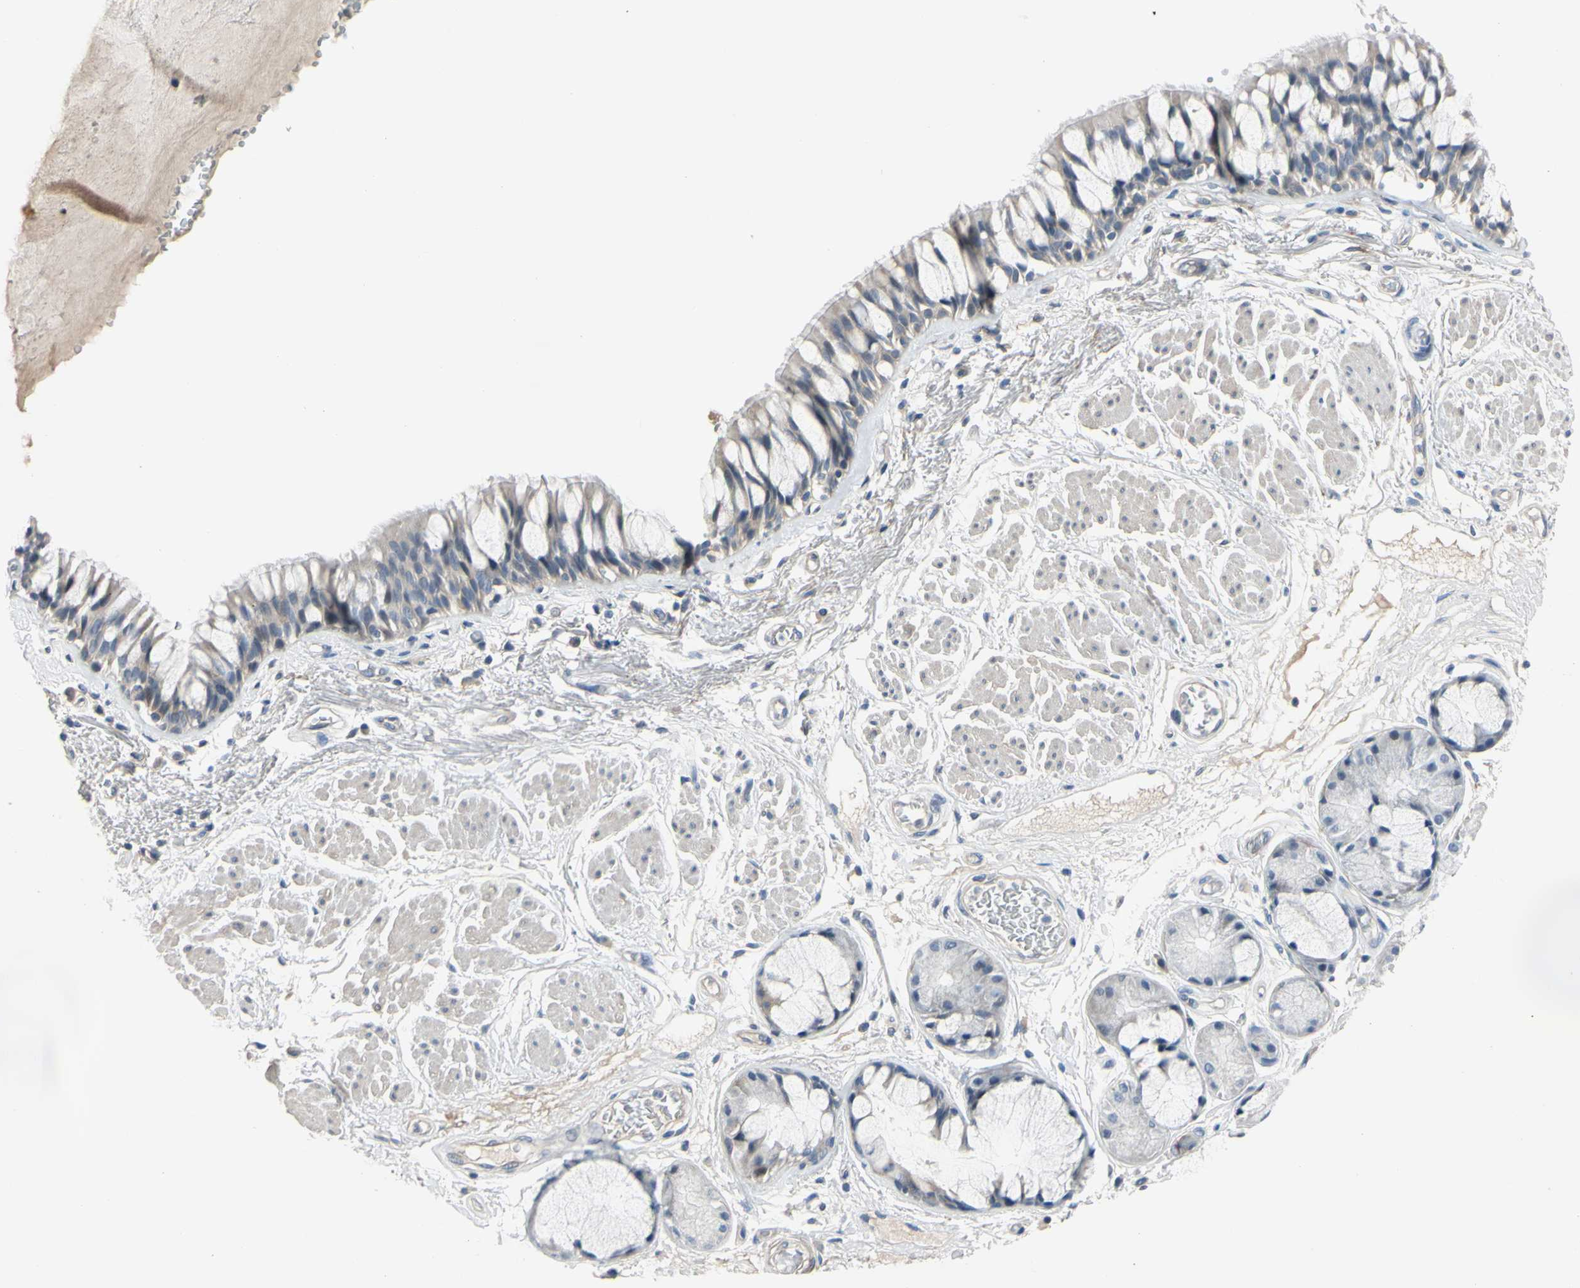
{"staining": {"intensity": "negative", "quantity": "none", "location": "none"}, "tissue": "bronchus", "cell_type": "Respiratory epithelial cells", "image_type": "normal", "snomed": [{"axis": "morphology", "description": "Normal tissue, NOS"}, {"axis": "topography", "description": "Bronchus"}], "caption": "Respiratory epithelial cells are negative for brown protein staining in benign bronchus. Brightfield microscopy of immunohistochemistry stained with DAB (brown) and hematoxylin (blue), captured at high magnification.", "gene": "LHX9", "patient": {"sex": "male", "age": 66}}